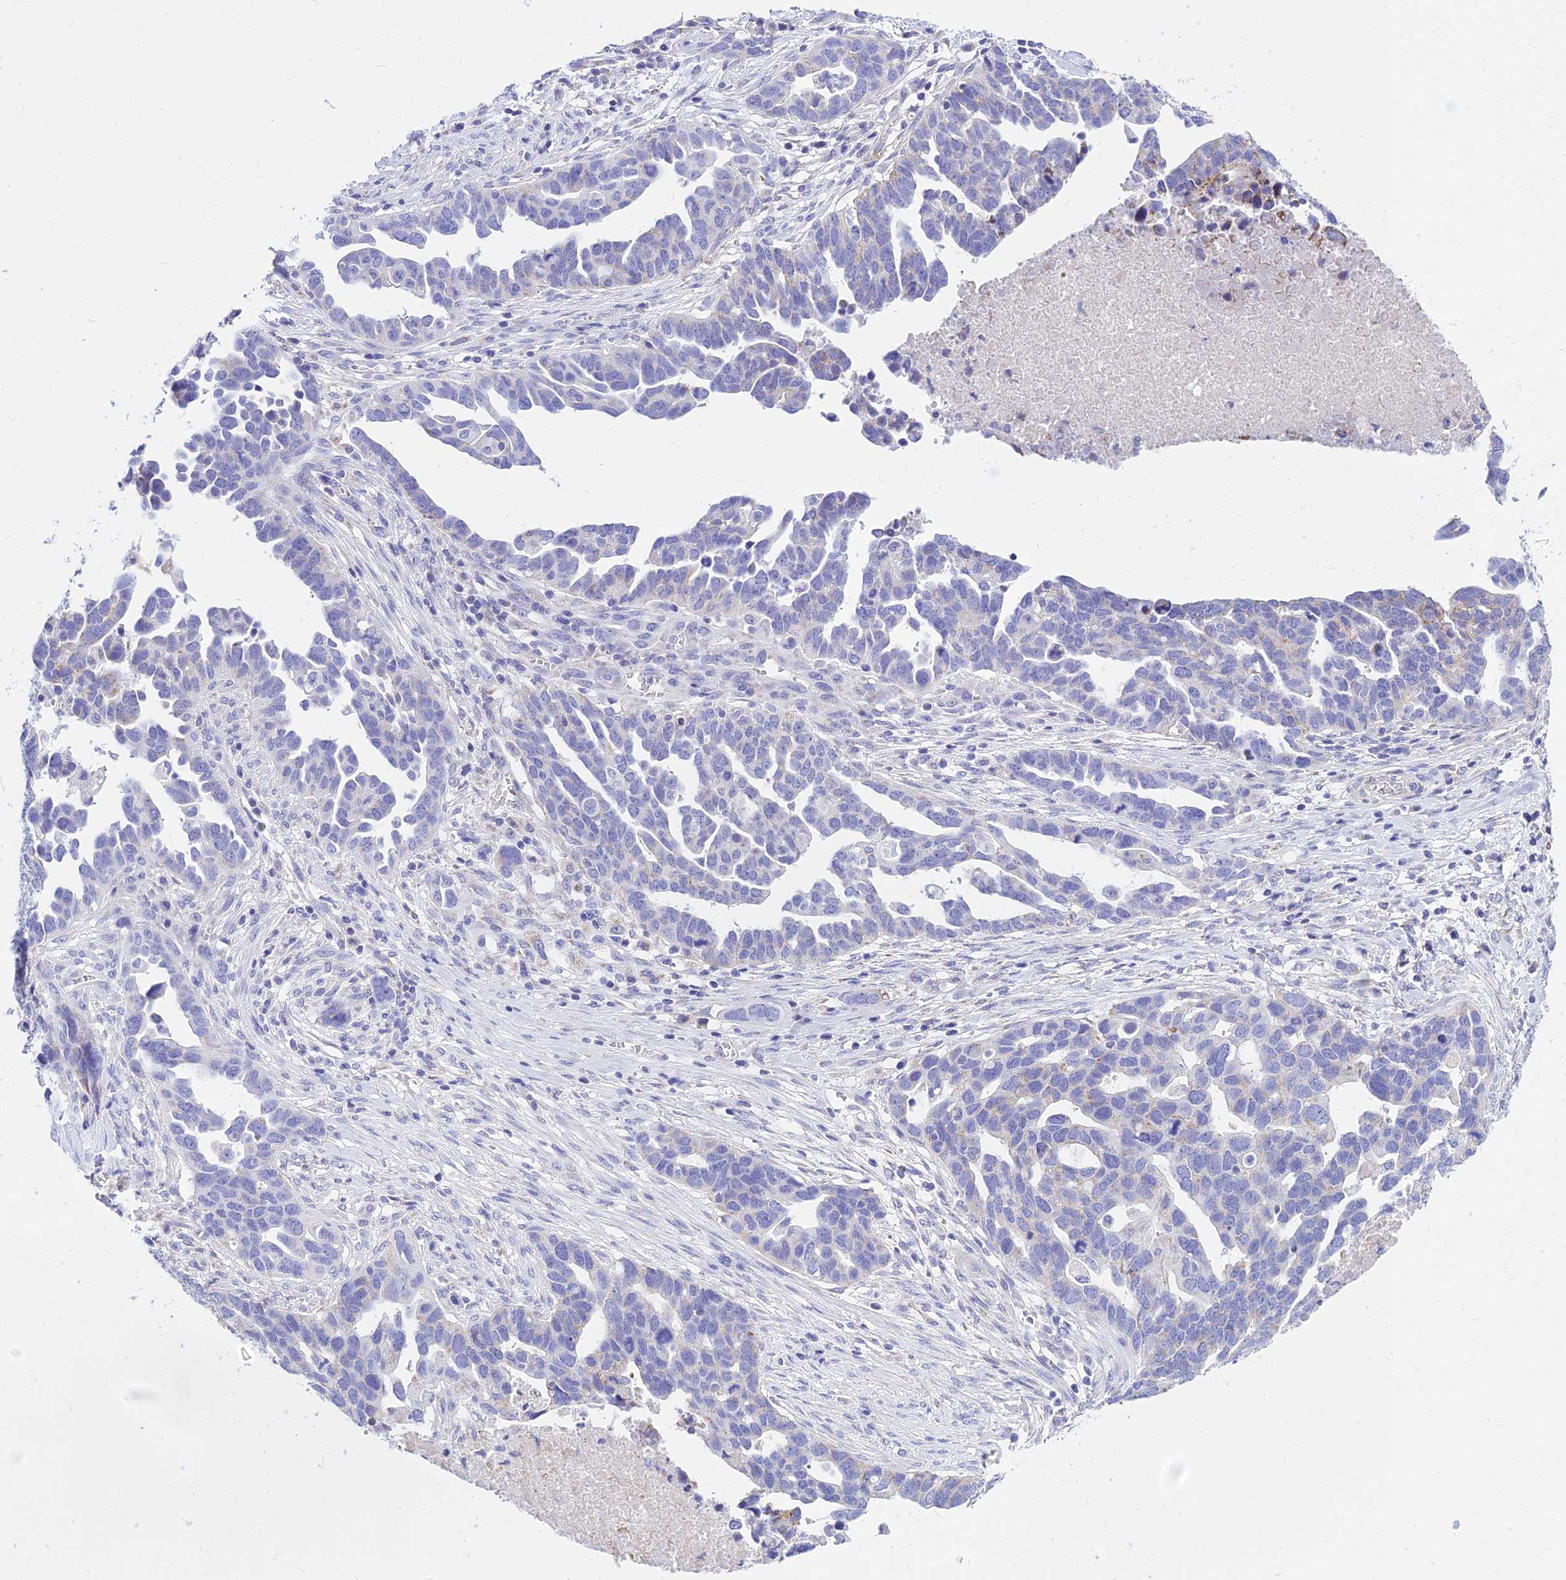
{"staining": {"intensity": "negative", "quantity": "none", "location": "none"}, "tissue": "ovarian cancer", "cell_type": "Tumor cells", "image_type": "cancer", "snomed": [{"axis": "morphology", "description": "Cystadenocarcinoma, serous, NOS"}, {"axis": "topography", "description": "Ovary"}], "caption": "Tumor cells are negative for protein expression in human ovarian cancer. (DAB immunohistochemistry (IHC) with hematoxylin counter stain).", "gene": "PKN3", "patient": {"sex": "female", "age": 54}}